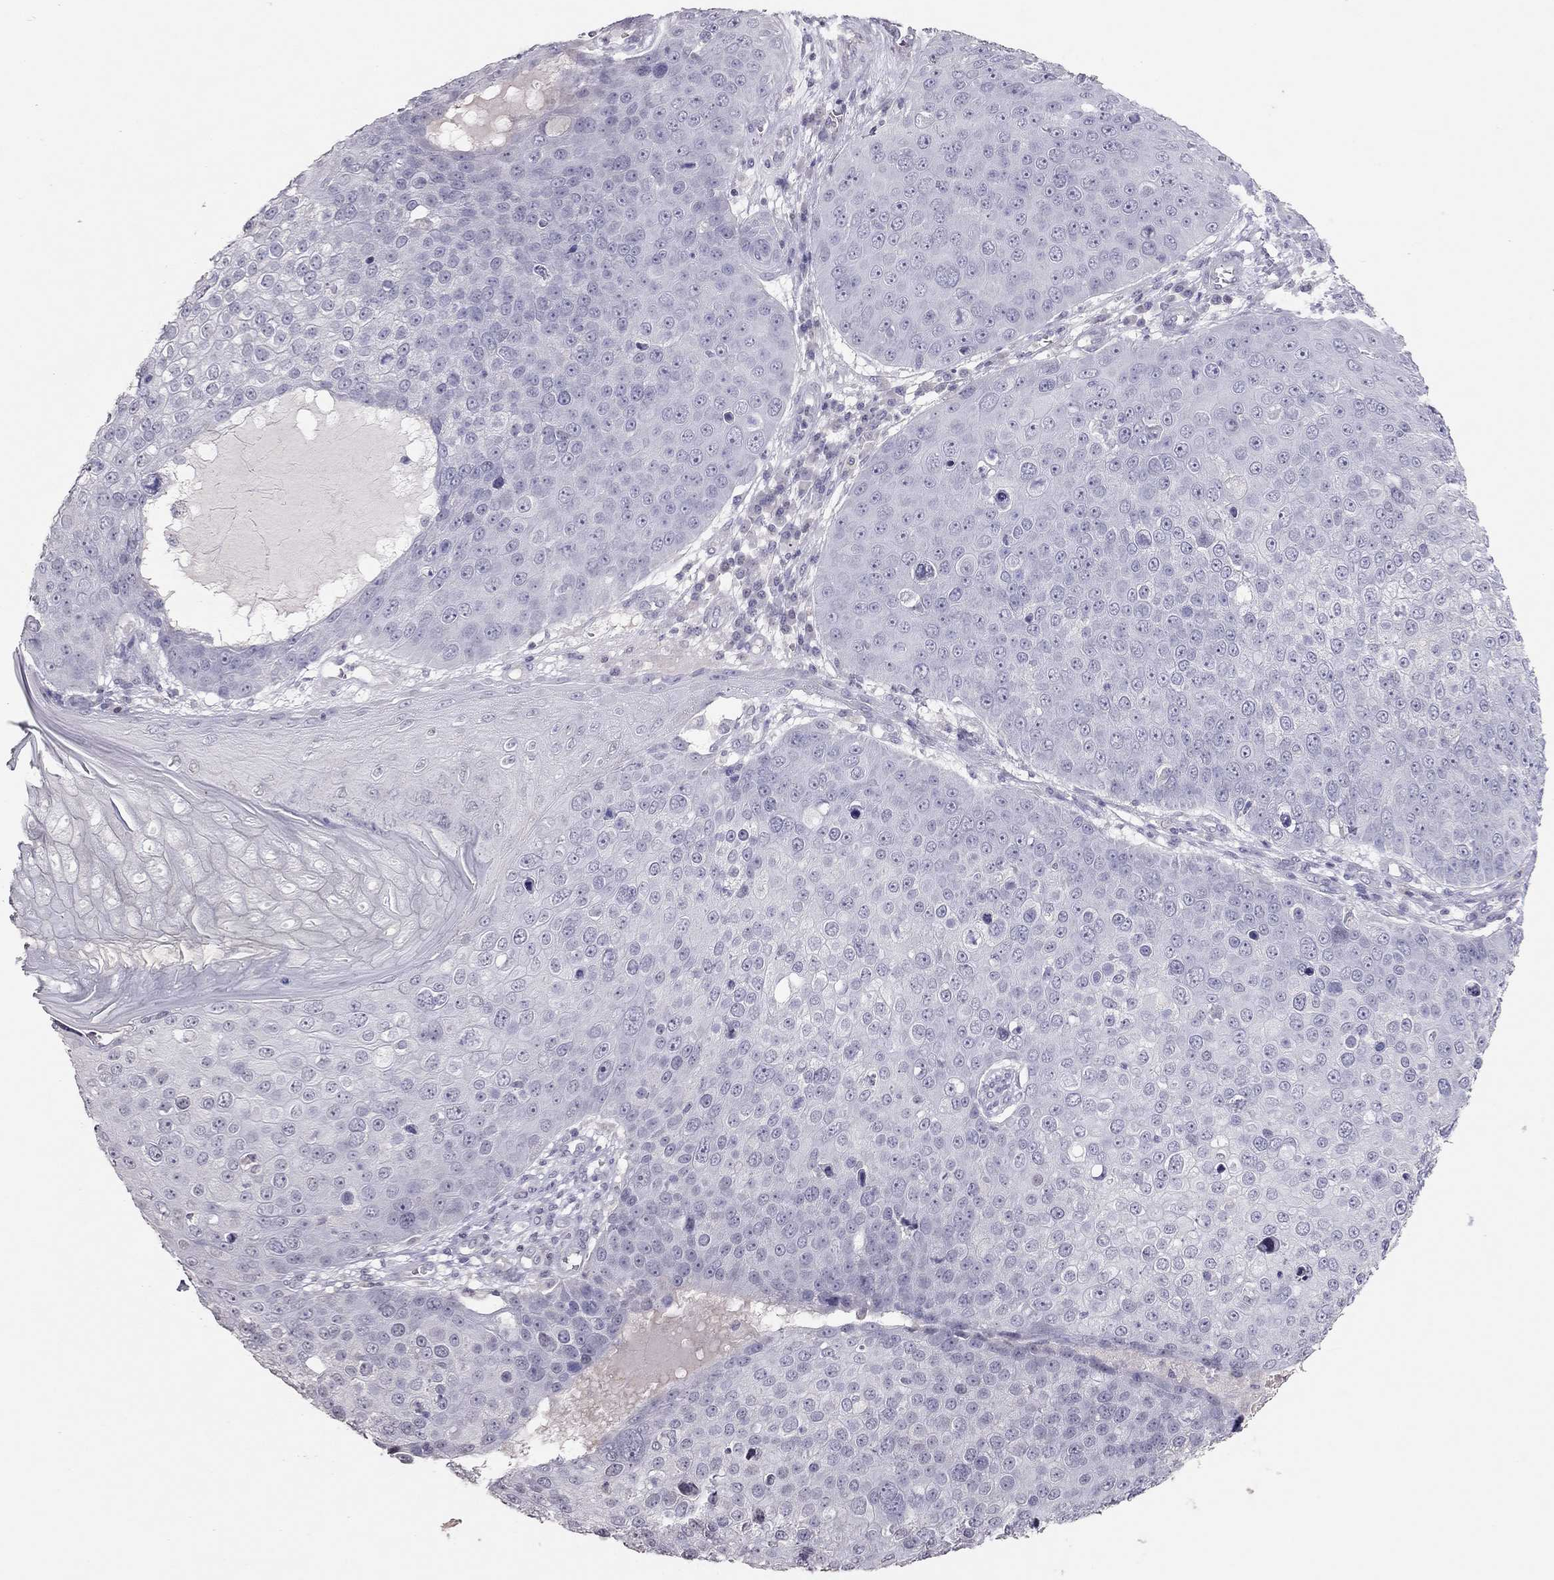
{"staining": {"intensity": "negative", "quantity": "none", "location": "none"}, "tissue": "skin cancer", "cell_type": "Tumor cells", "image_type": "cancer", "snomed": [{"axis": "morphology", "description": "Squamous cell carcinoma, NOS"}, {"axis": "topography", "description": "Skin"}], "caption": "DAB (3,3'-diaminobenzidine) immunohistochemical staining of human skin cancer (squamous cell carcinoma) reveals no significant positivity in tumor cells.", "gene": "TSHB", "patient": {"sex": "male", "age": 71}}